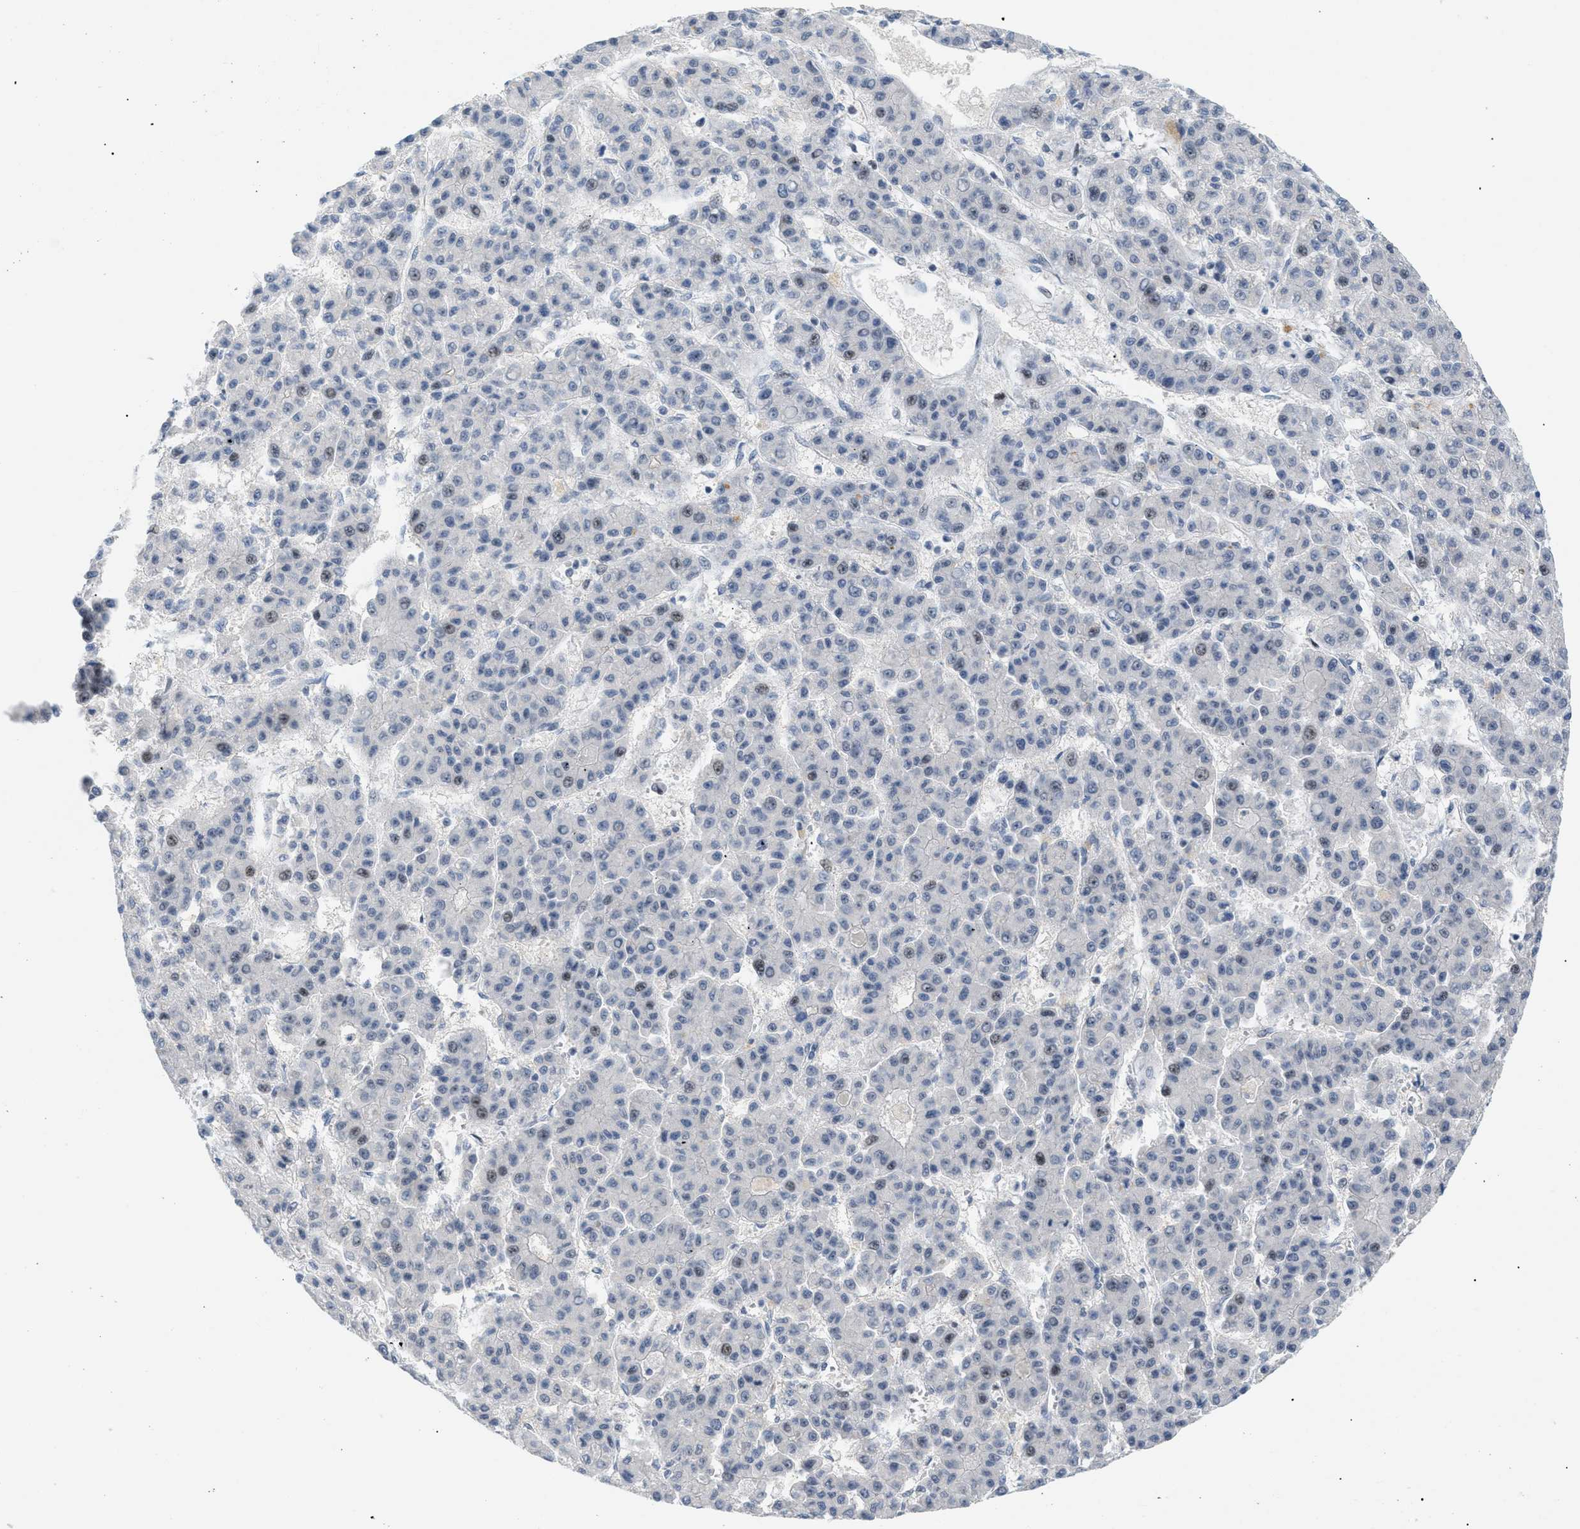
{"staining": {"intensity": "weak", "quantity": "<25%", "location": "nuclear"}, "tissue": "liver cancer", "cell_type": "Tumor cells", "image_type": "cancer", "snomed": [{"axis": "morphology", "description": "Carcinoma, Hepatocellular, NOS"}, {"axis": "topography", "description": "Liver"}], "caption": "This is a image of IHC staining of liver cancer (hepatocellular carcinoma), which shows no staining in tumor cells. (DAB (3,3'-diaminobenzidine) IHC visualized using brightfield microscopy, high magnification).", "gene": "MED1", "patient": {"sex": "male", "age": 70}}